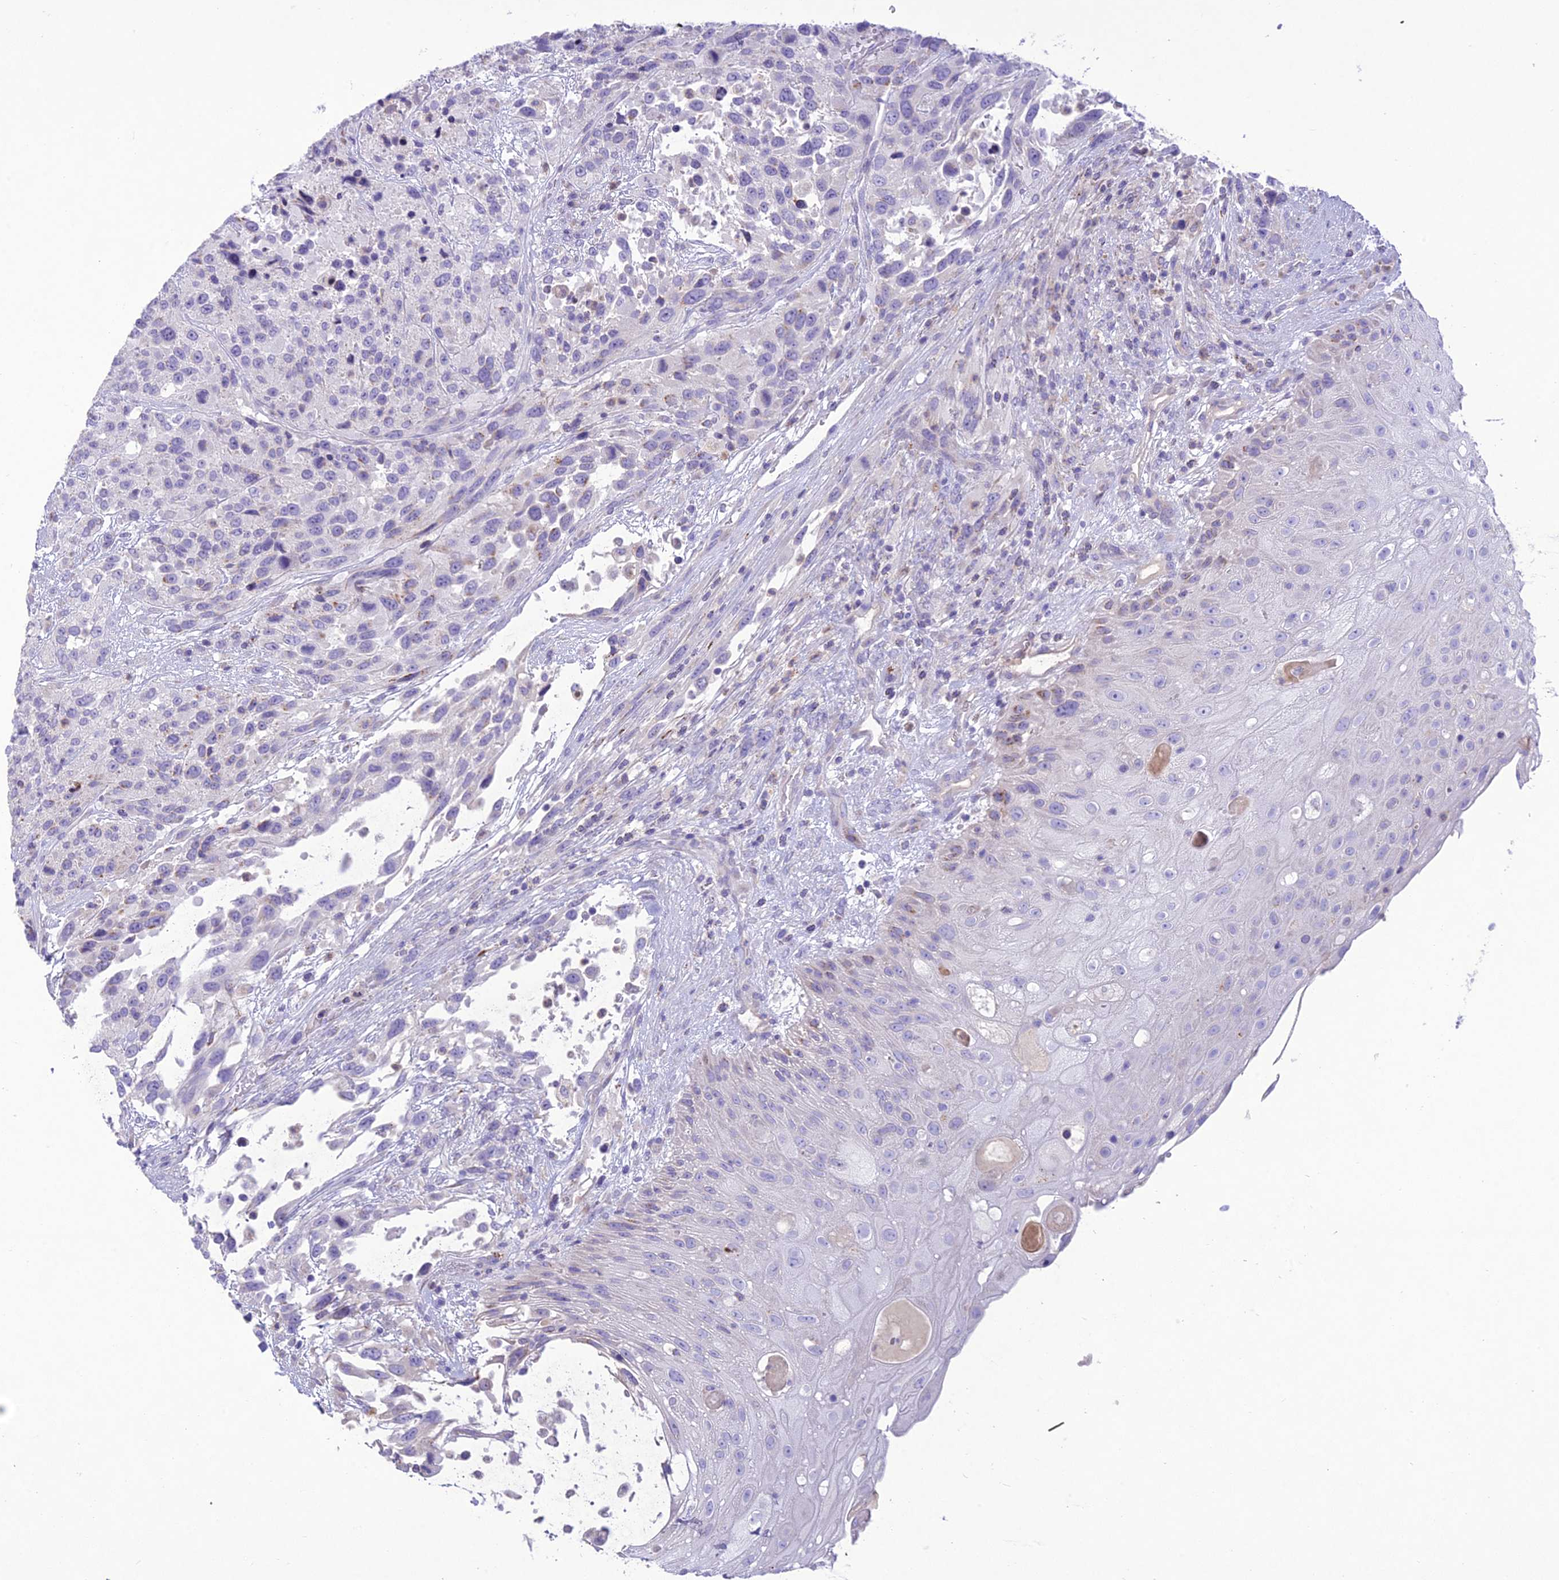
{"staining": {"intensity": "negative", "quantity": "none", "location": "none"}, "tissue": "urothelial cancer", "cell_type": "Tumor cells", "image_type": "cancer", "snomed": [{"axis": "morphology", "description": "Urothelial carcinoma, High grade"}, {"axis": "topography", "description": "Urinary bladder"}], "caption": "The immunohistochemistry micrograph has no significant expression in tumor cells of urothelial cancer tissue.", "gene": "SLC13A5", "patient": {"sex": "female", "age": 70}}